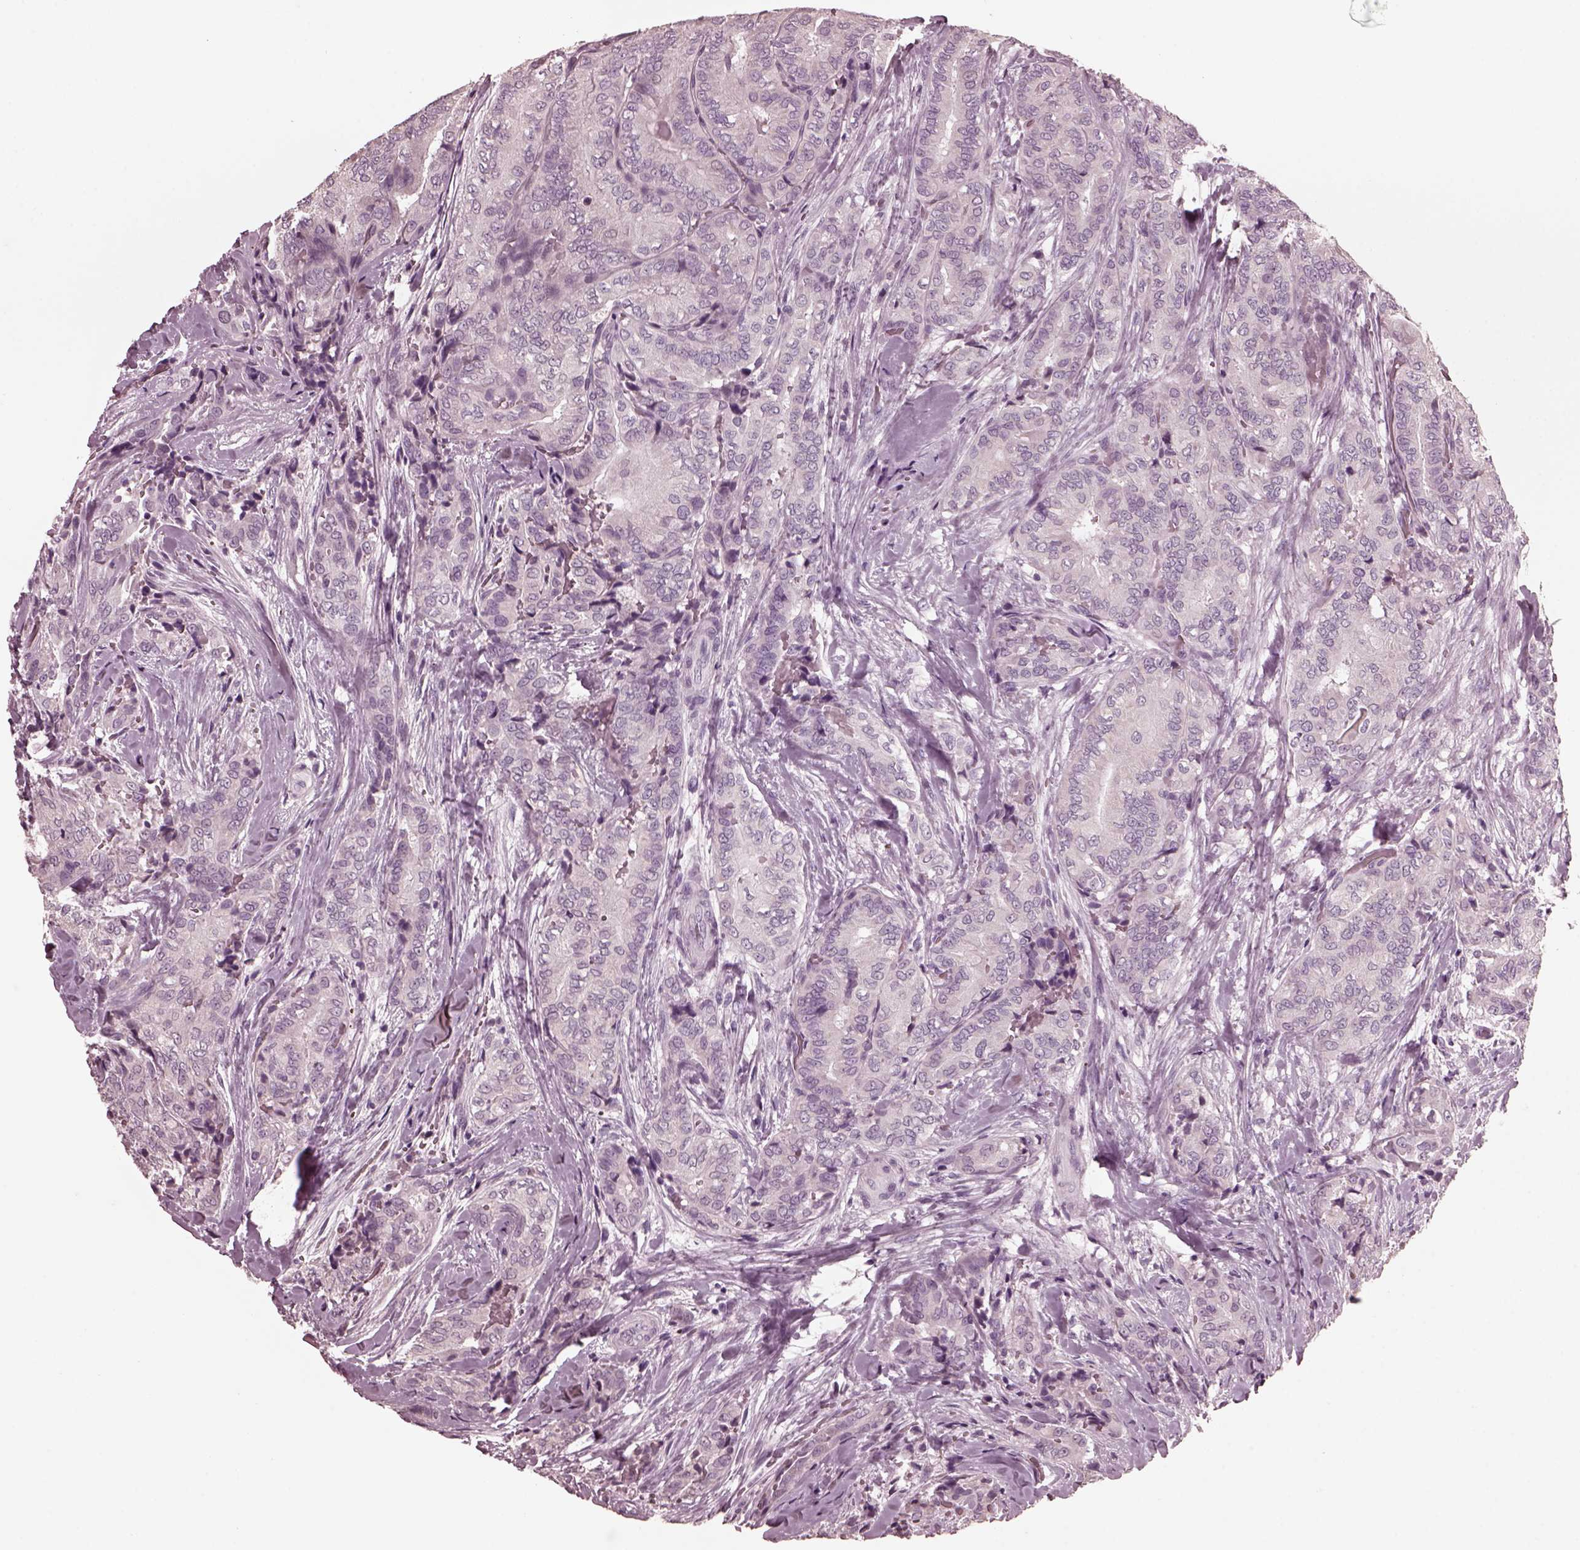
{"staining": {"intensity": "negative", "quantity": "none", "location": "none"}, "tissue": "thyroid cancer", "cell_type": "Tumor cells", "image_type": "cancer", "snomed": [{"axis": "morphology", "description": "Papillary adenocarcinoma, NOS"}, {"axis": "topography", "description": "Thyroid gland"}], "caption": "A high-resolution image shows immunohistochemistry (IHC) staining of thyroid cancer (papillary adenocarcinoma), which demonstrates no significant positivity in tumor cells.", "gene": "CGA", "patient": {"sex": "male", "age": 61}}